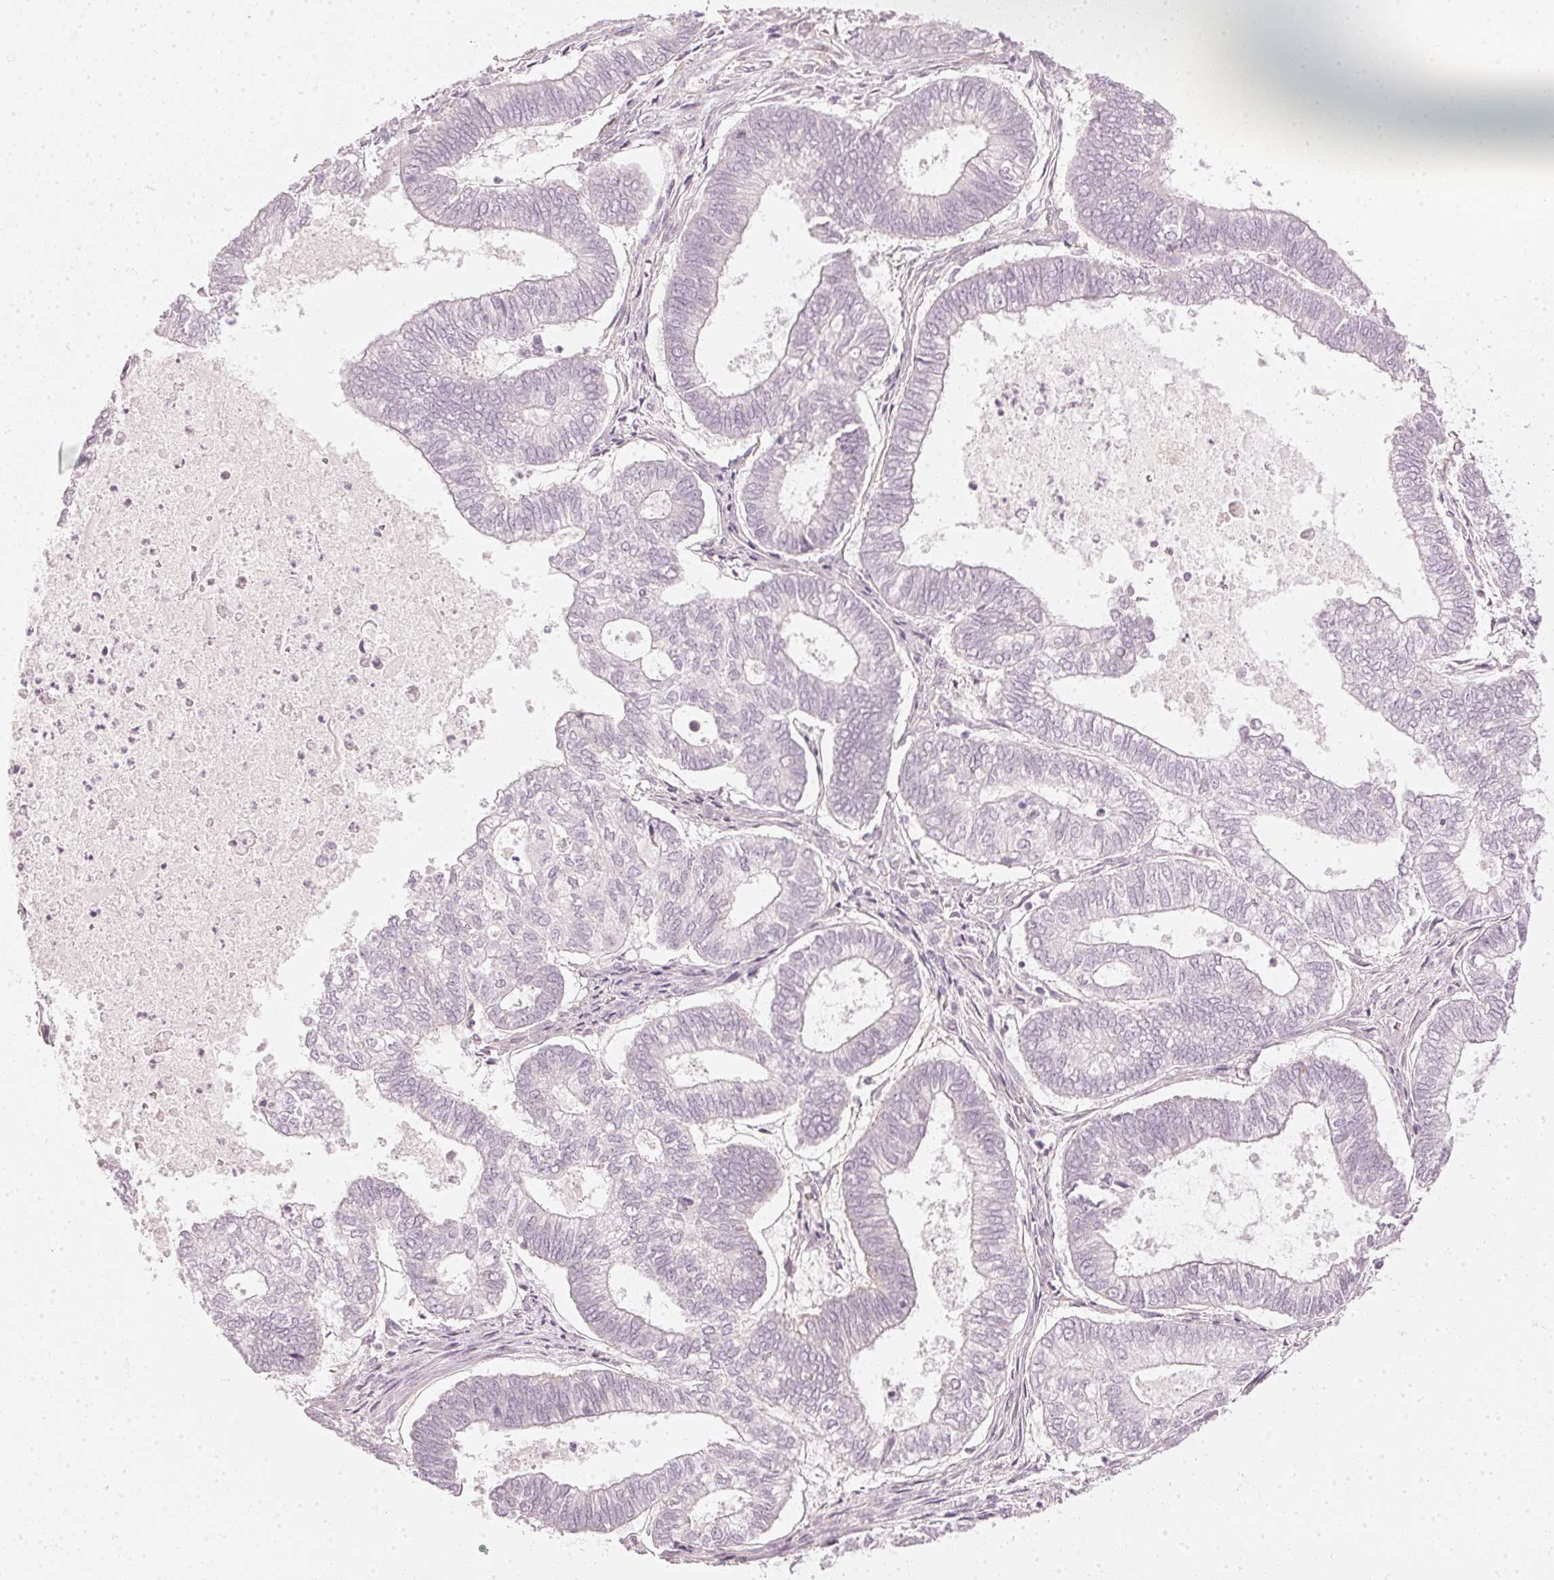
{"staining": {"intensity": "negative", "quantity": "none", "location": "none"}, "tissue": "ovarian cancer", "cell_type": "Tumor cells", "image_type": "cancer", "snomed": [{"axis": "morphology", "description": "Carcinoma, endometroid"}, {"axis": "topography", "description": "Ovary"}], "caption": "Micrograph shows no protein positivity in tumor cells of ovarian cancer tissue.", "gene": "APLP1", "patient": {"sex": "female", "age": 64}}